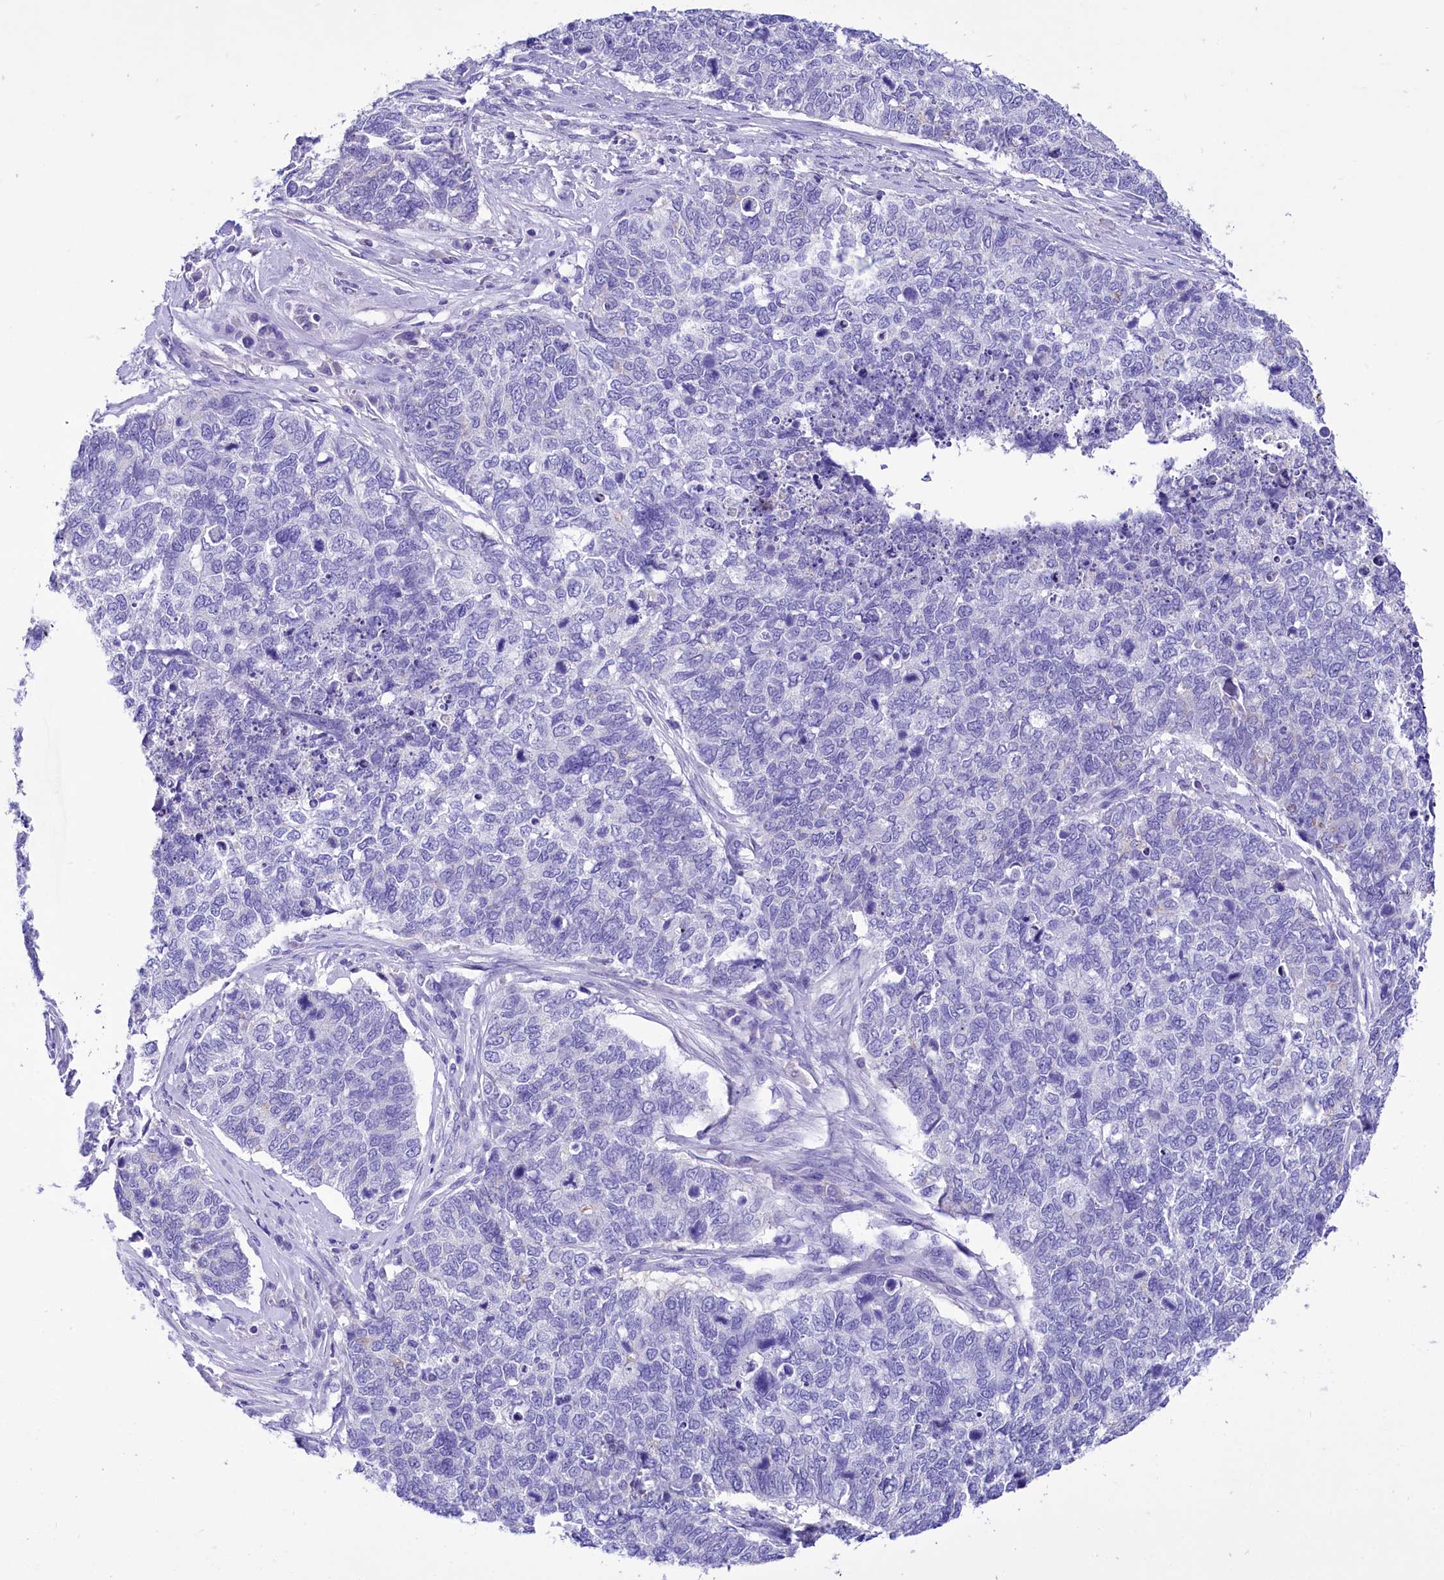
{"staining": {"intensity": "negative", "quantity": "none", "location": "none"}, "tissue": "cervical cancer", "cell_type": "Tumor cells", "image_type": "cancer", "snomed": [{"axis": "morphology", "description": "Squamous cell carcinoma, NOS"}, {"axis": "topography", "description": "Cervix"}], "caption": "Cervical cancer (squamous cell carcinoma) was stained to show a protein in brown. There is no significant expression in tumor cells.", "gene": "TTC36", "patient": {"sex": "female", "age": 63}}